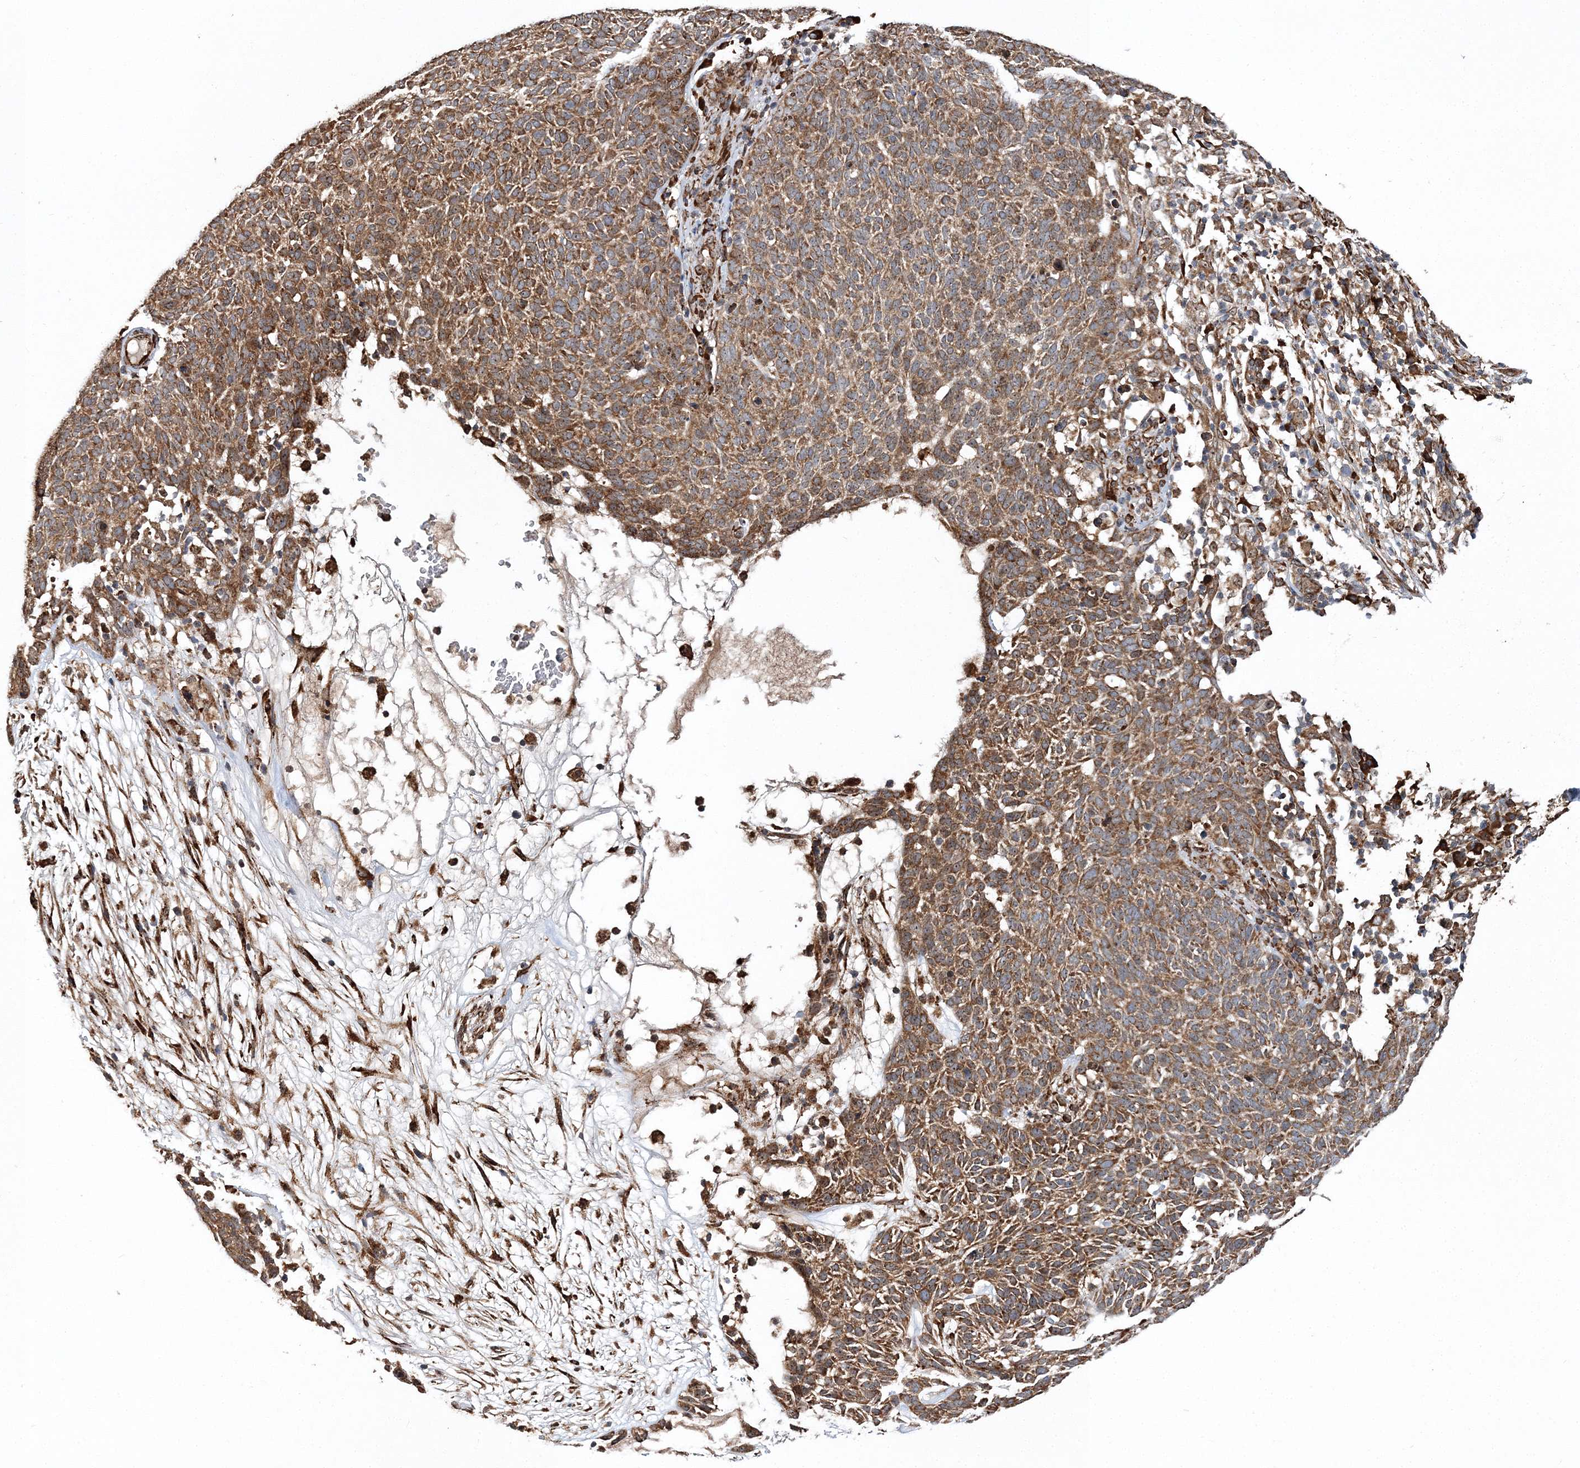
{"staining": {"intensity": "moderate", "quantity": ">75%", "location": "cytoplasmic/membranous"}, "tissue": "skin cancer", "cell_type": "Tumor cells", "image_type": "cancer", "snomed": [{"axis": "morphology", "description": "Squamous cell carcinoma, NOS"}, {"axis": "topography", "description": "Skin"}], "caption": "IHC staining of squamous cell carcinoma (skin), which exhibits medium levels of moderate cytoplasmic/membranous positivity in about >75% of tumor cells indicating moderate cytoplasmic/membranous protein expression. The staining was performed using DAB (3,3'-diaminobenzidine) (brown) for protein detection and nuclei were counterstained in hematoxylin (blue).", "gene": "SCRN3", "patient": {"sex": "female", "age": 90}}